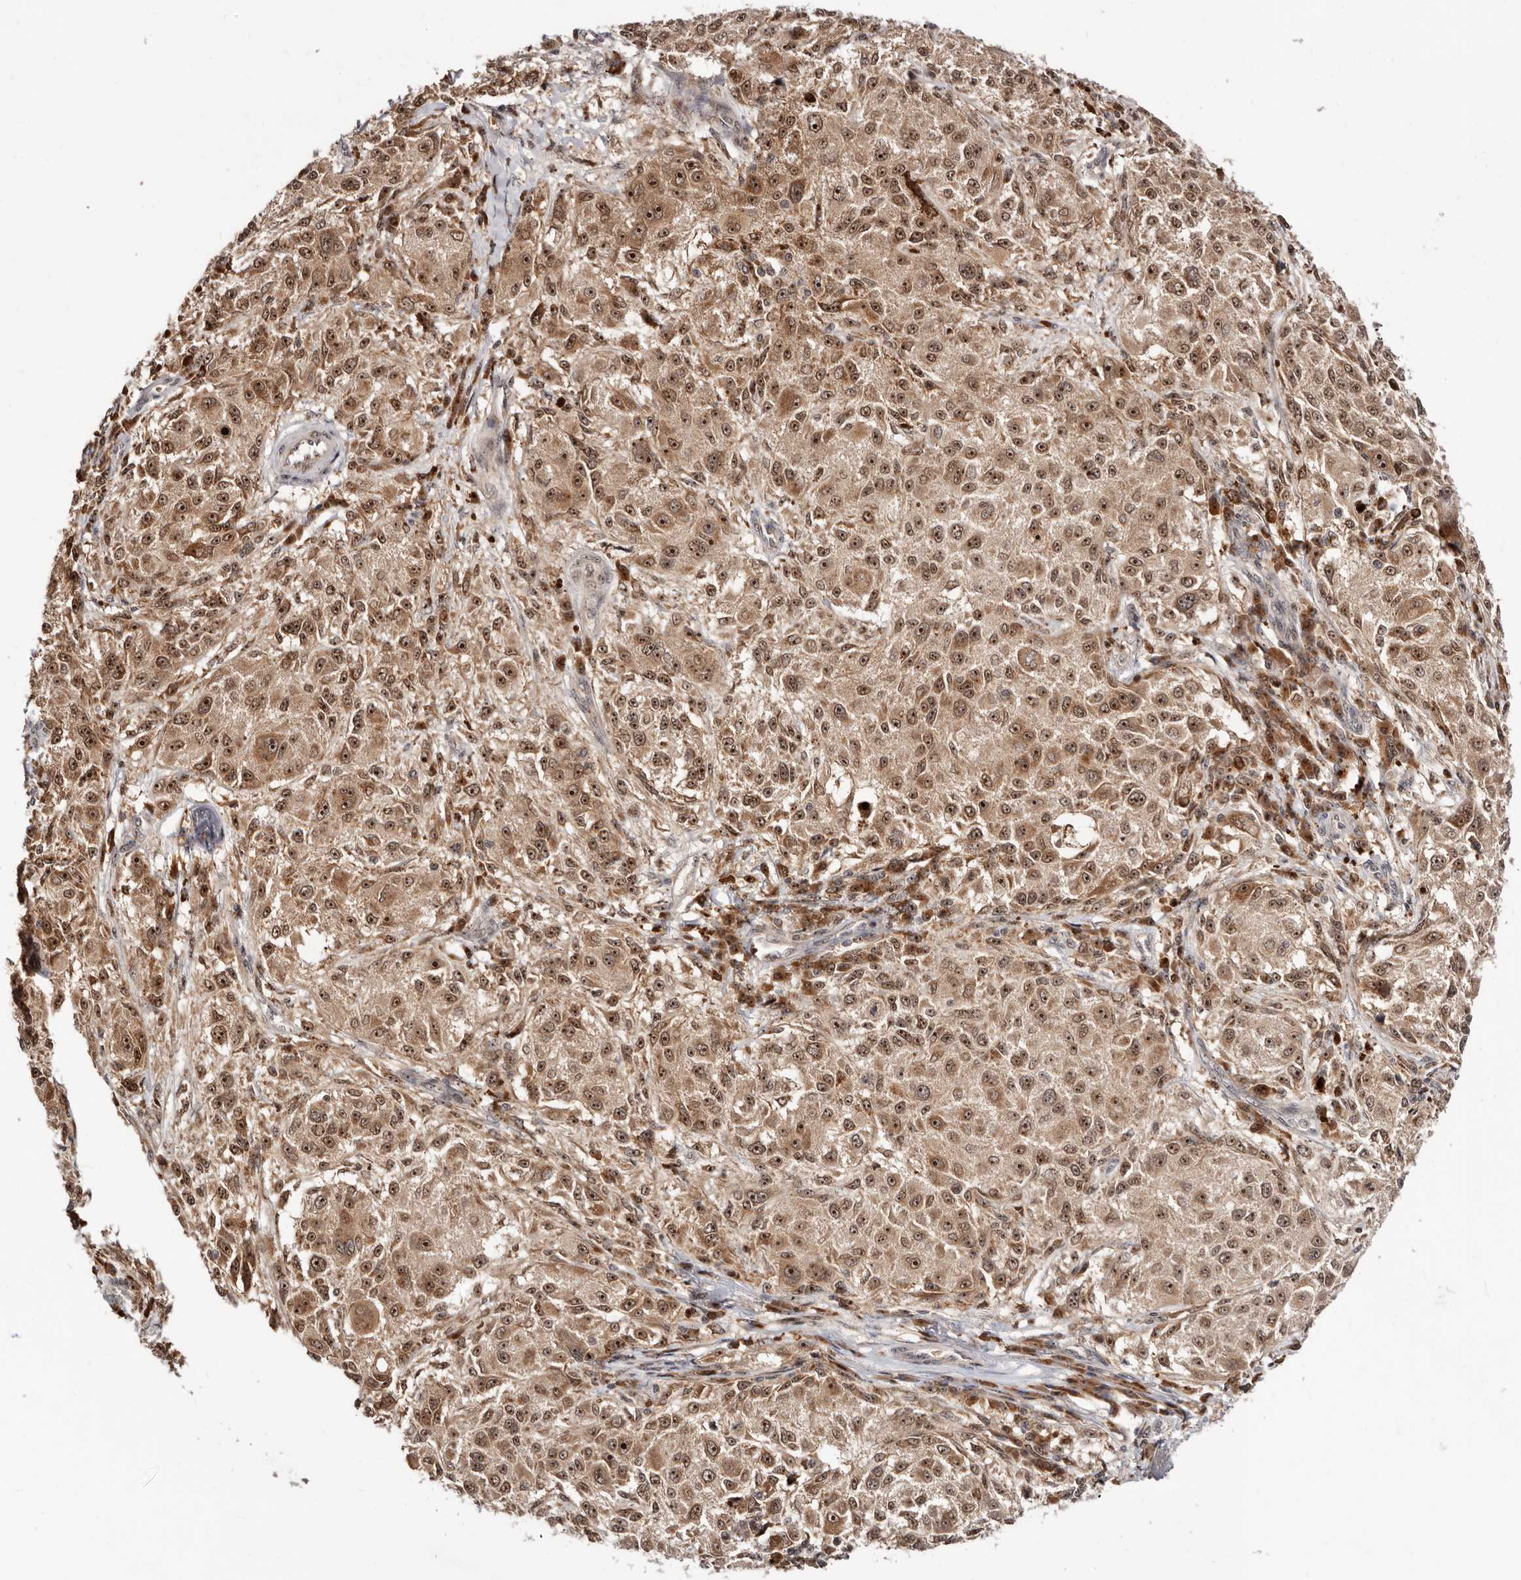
{"staining": {"intensity": "strong", "quantity": ">75%", "location": "cytoplasmic/membranous,nuclear"}, "tissue": "melanoma", "cell_type": "Tumor cells", "image_type": "cancer", "snomed": [{"axis": "morphology", "description": "Necrosis, NOS"}, {"axis": "morphology", "description": "Malignant melanoma, NOS"}, {"axis": "topography", "description": "Skin"}], "caption": "DAB immunohistochemical staining of human melanoma shows strong cytoplasmic/membranous and nuclear protein positivity in approximately >75% of tumor cells.", "gene": "APOL6", "patient": {"sex": "female", "age": 87}}